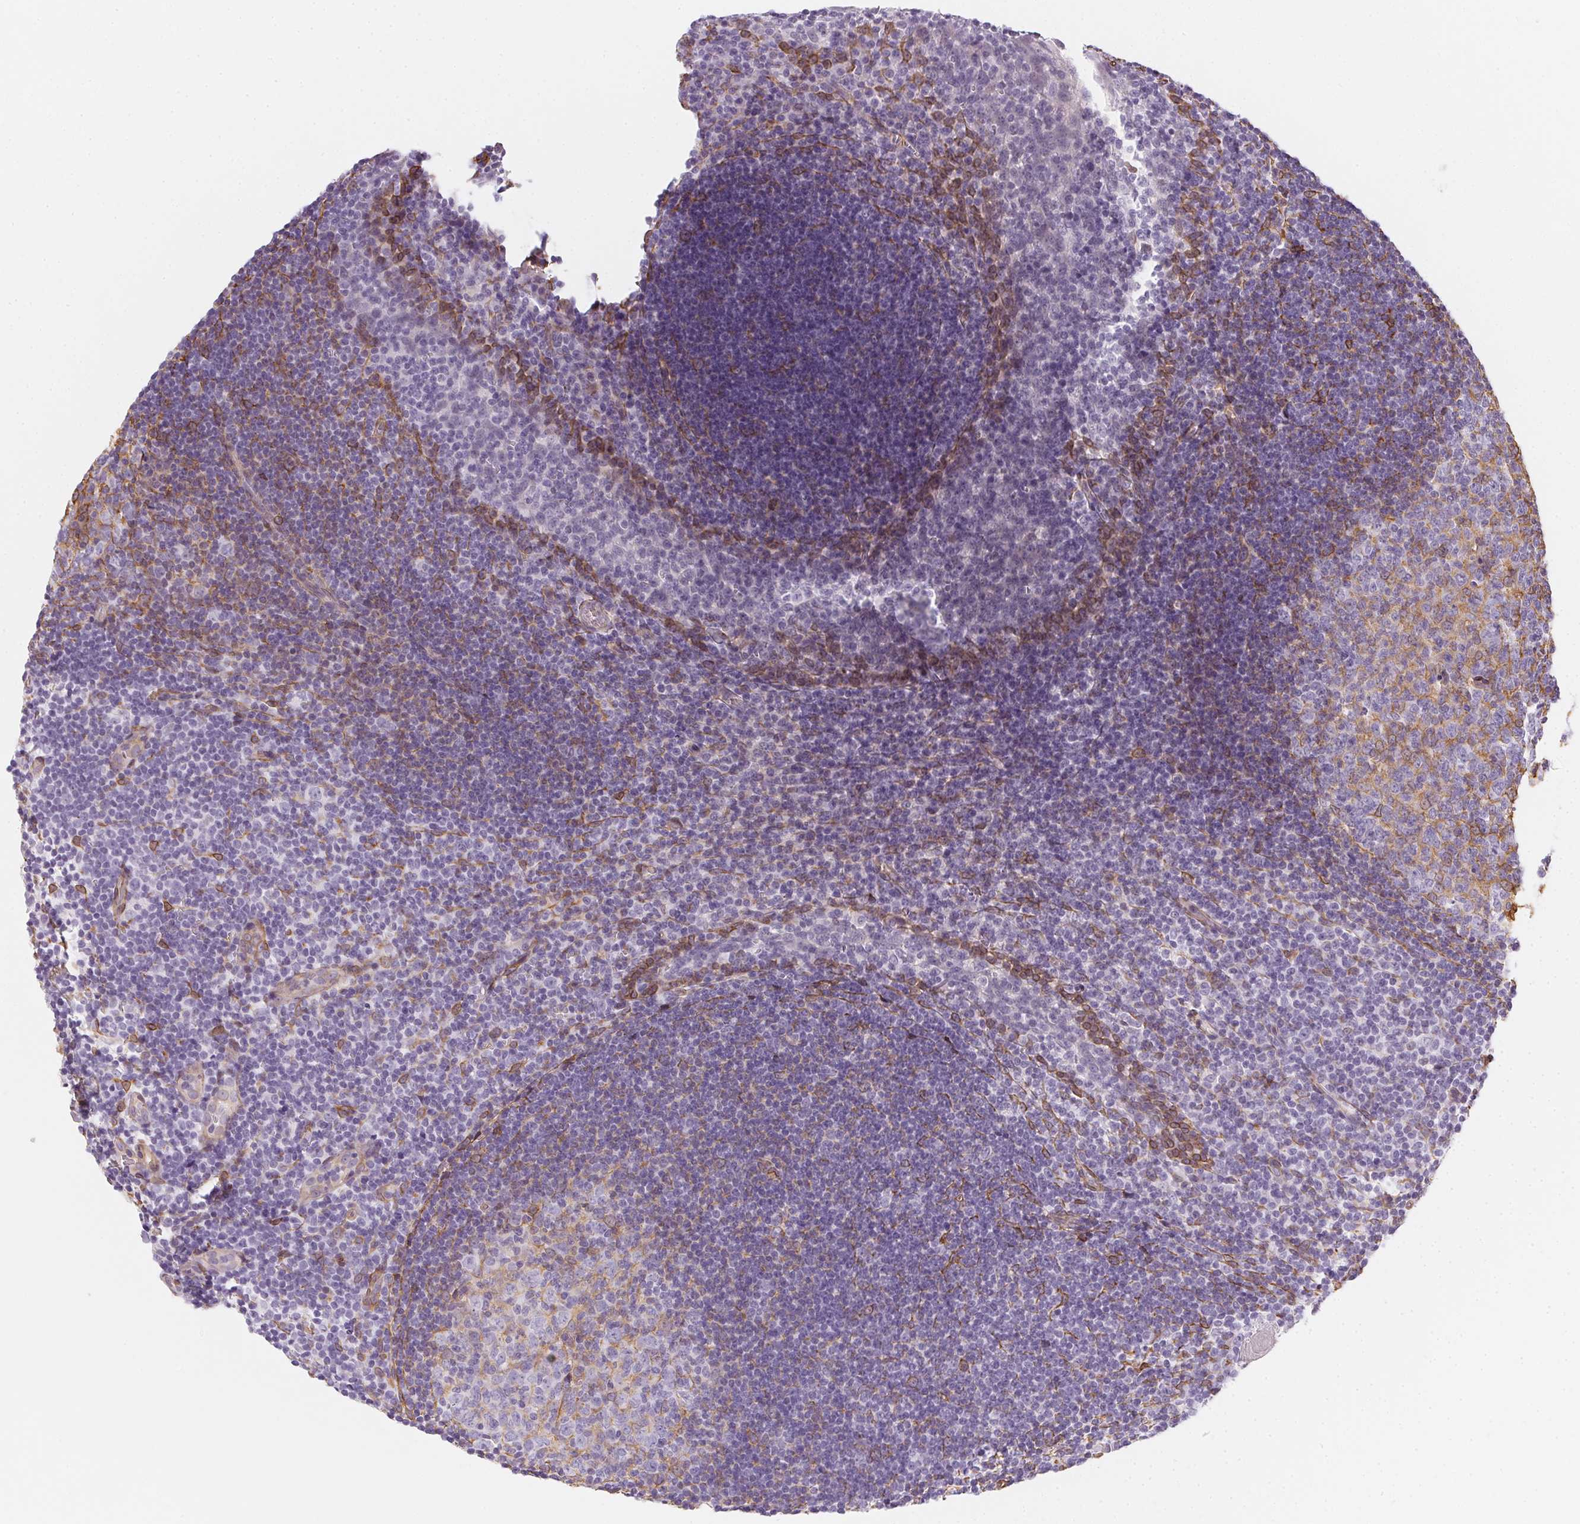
{"staining": {"intensity": "moderate", "quantity": "25%-75%", "location": "cytoplasmic/membranous"}, "tissue": "tonsil", "cell_type": "Germinal center cells", "image_type": "normal", "snomed": [{"axis": "morphology", "description": "Normal tissue, NOS"}, {"axis": "topography", "description": "Tonsil"}], "caption": "Immunohistochemistry image of benign tonsil: tonsil stained using IHC exhibits medium levels of moderate protein expression localized specifically in the cytoplasmic/membranous of germinal center cells, appearing as a cytoplasmic/membranous brown color.", "gene": "RSBN1", "patient": {"sex": "male", "age": 27}}